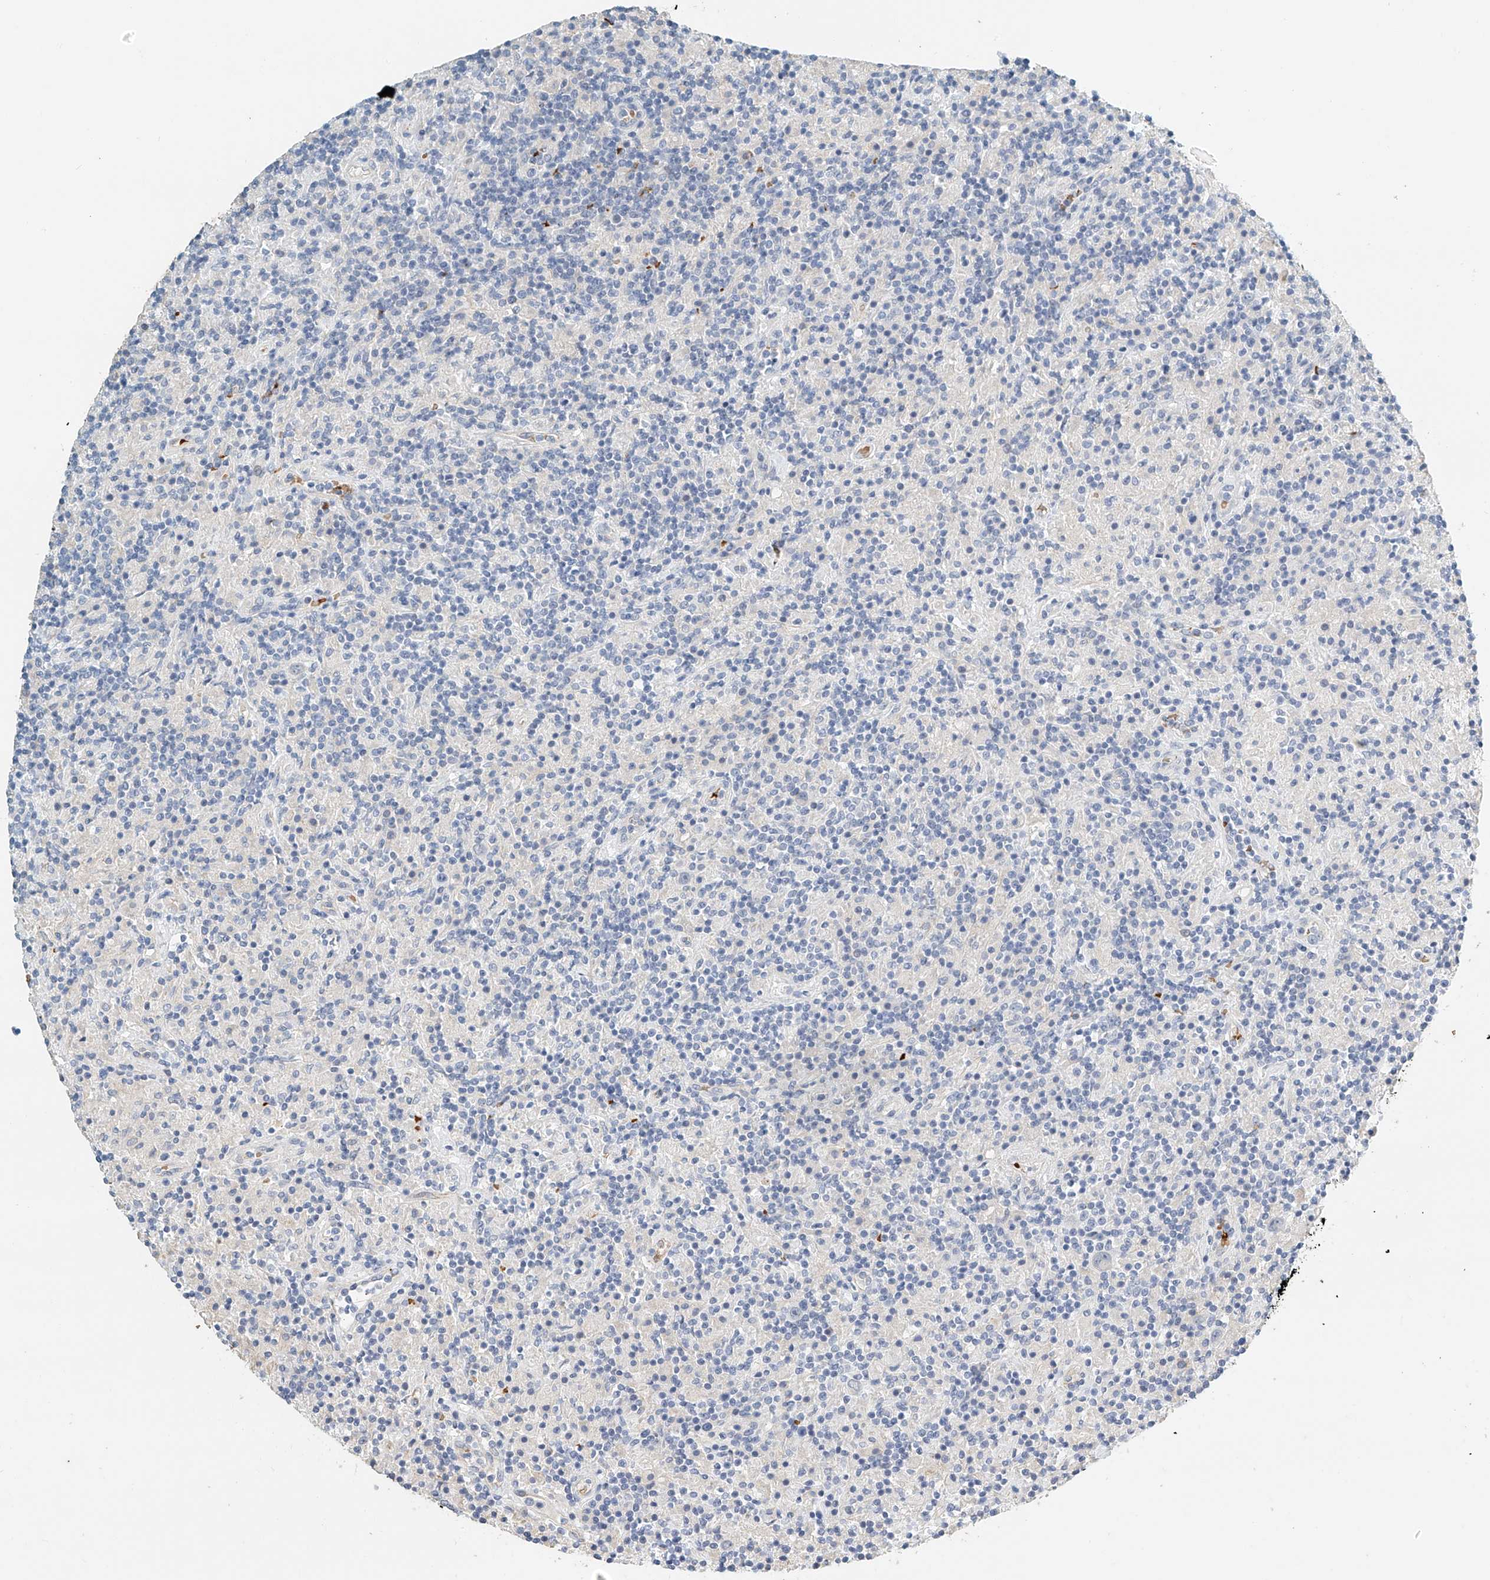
{"staining": {"intensity": "negative", "quantity": "none", "location": "none"}, "tissue": "lymphoma", "cell_type": "Tumor cells", "image_type": "cancer", "snomed": [{"axis": "morphology", "description": "Hodgkin's disease, NOS"}, {"axis": "topography", "description": "Lymph node"}], "caption": "IHC micrograph of lymphoma stained for a protein (brown), which demonstrates no positivity in tumor cells.", "gene": "RCAN3", "patient": {"sex": "male", "age": 70}}